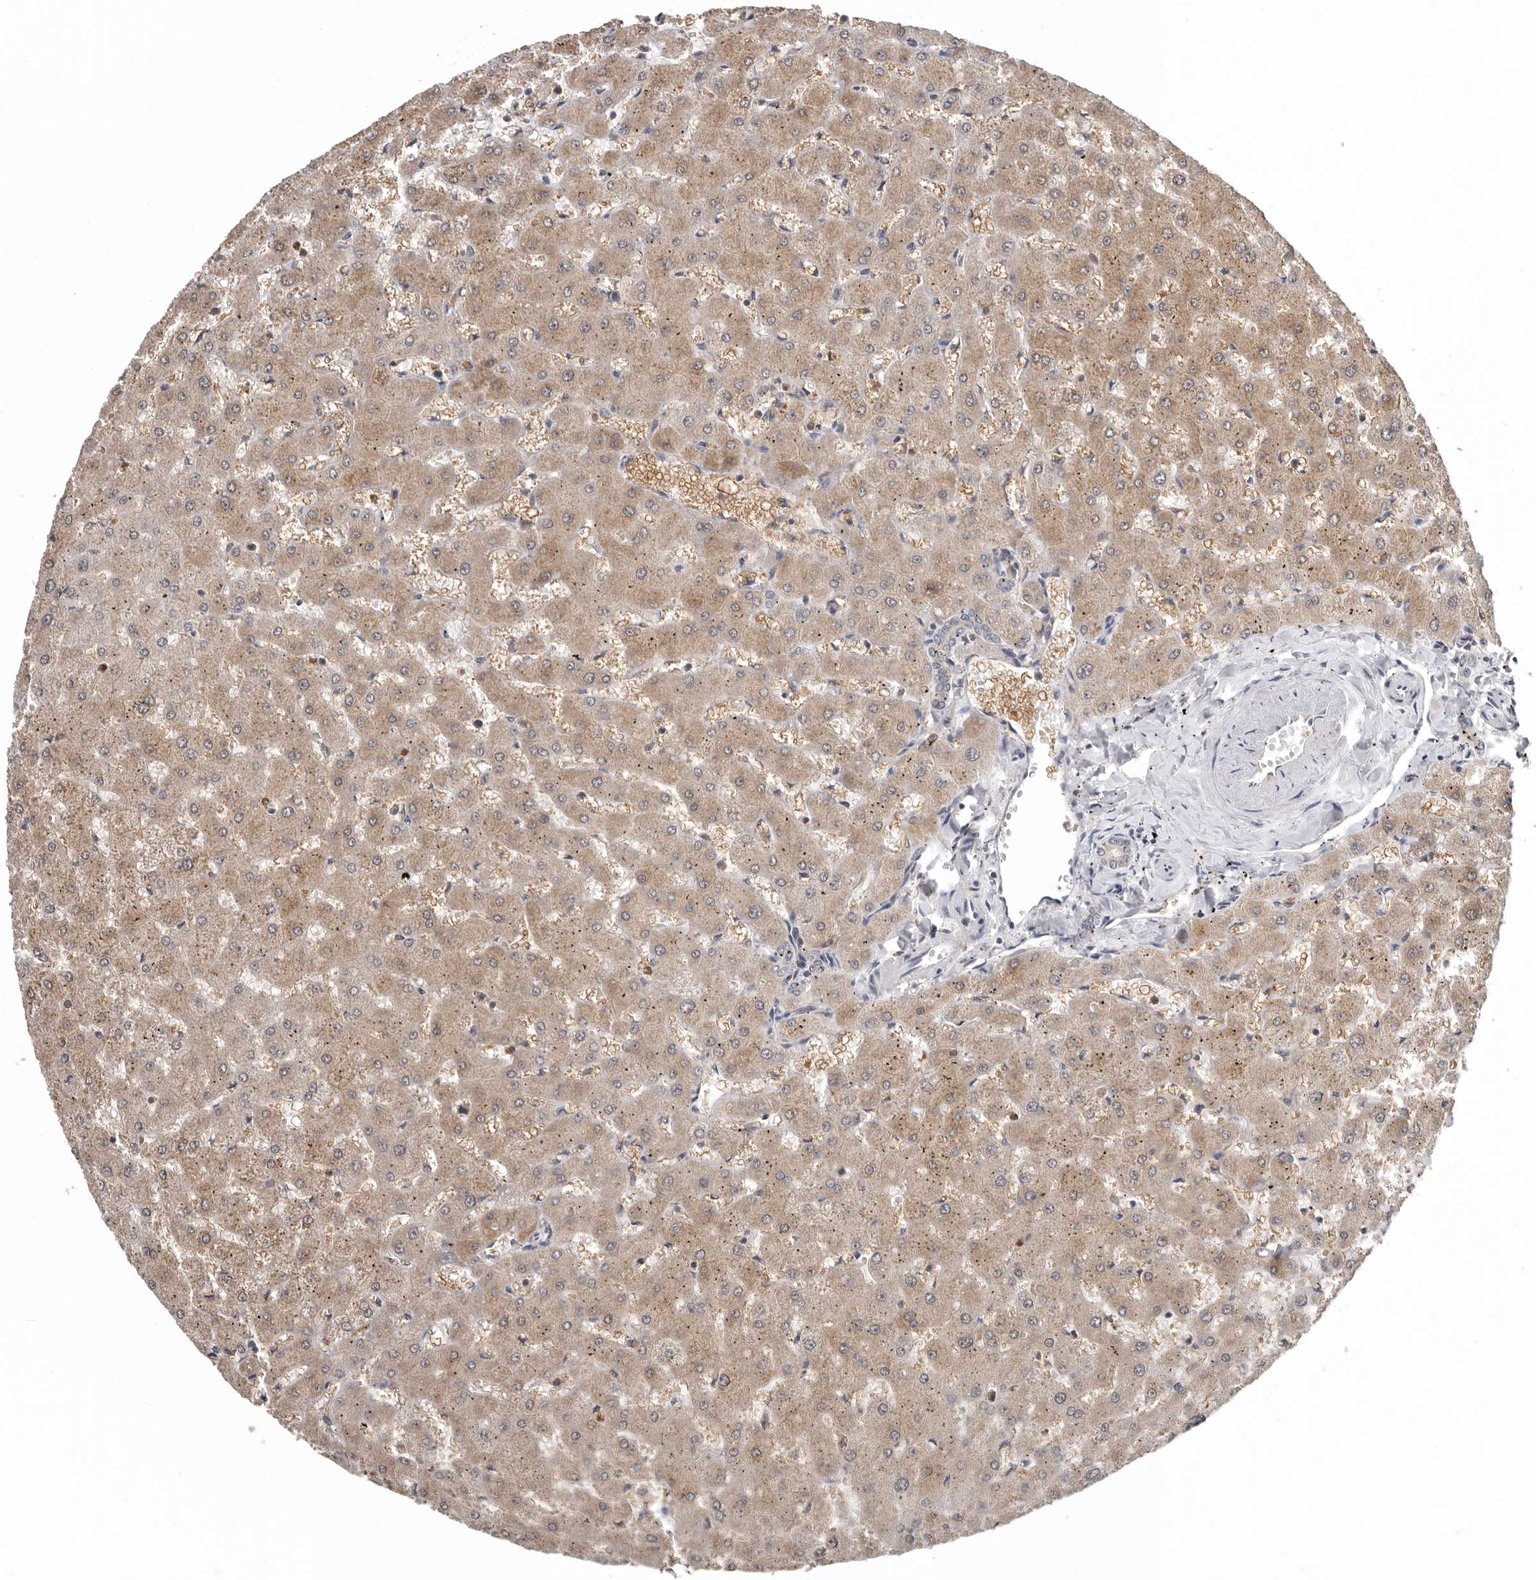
{"staining": {"intensity": "negative", "quantity": "none", "location": "none"}, "tissue": "liver", "cell_type": "Cholangiocytes", "image_type": "normal", "snomed": [{"axis": "morphology", "description": "Normal tissue, NOS"}, {"axis": "topography", "description": "Liver"}], "caption": "This is an immunohistochemistry photomicrograph of normal liver. There is no positivity in cholangiocytes.", "gene": "RALGPS2", "patient": {"sex": "female", "age": 63}}